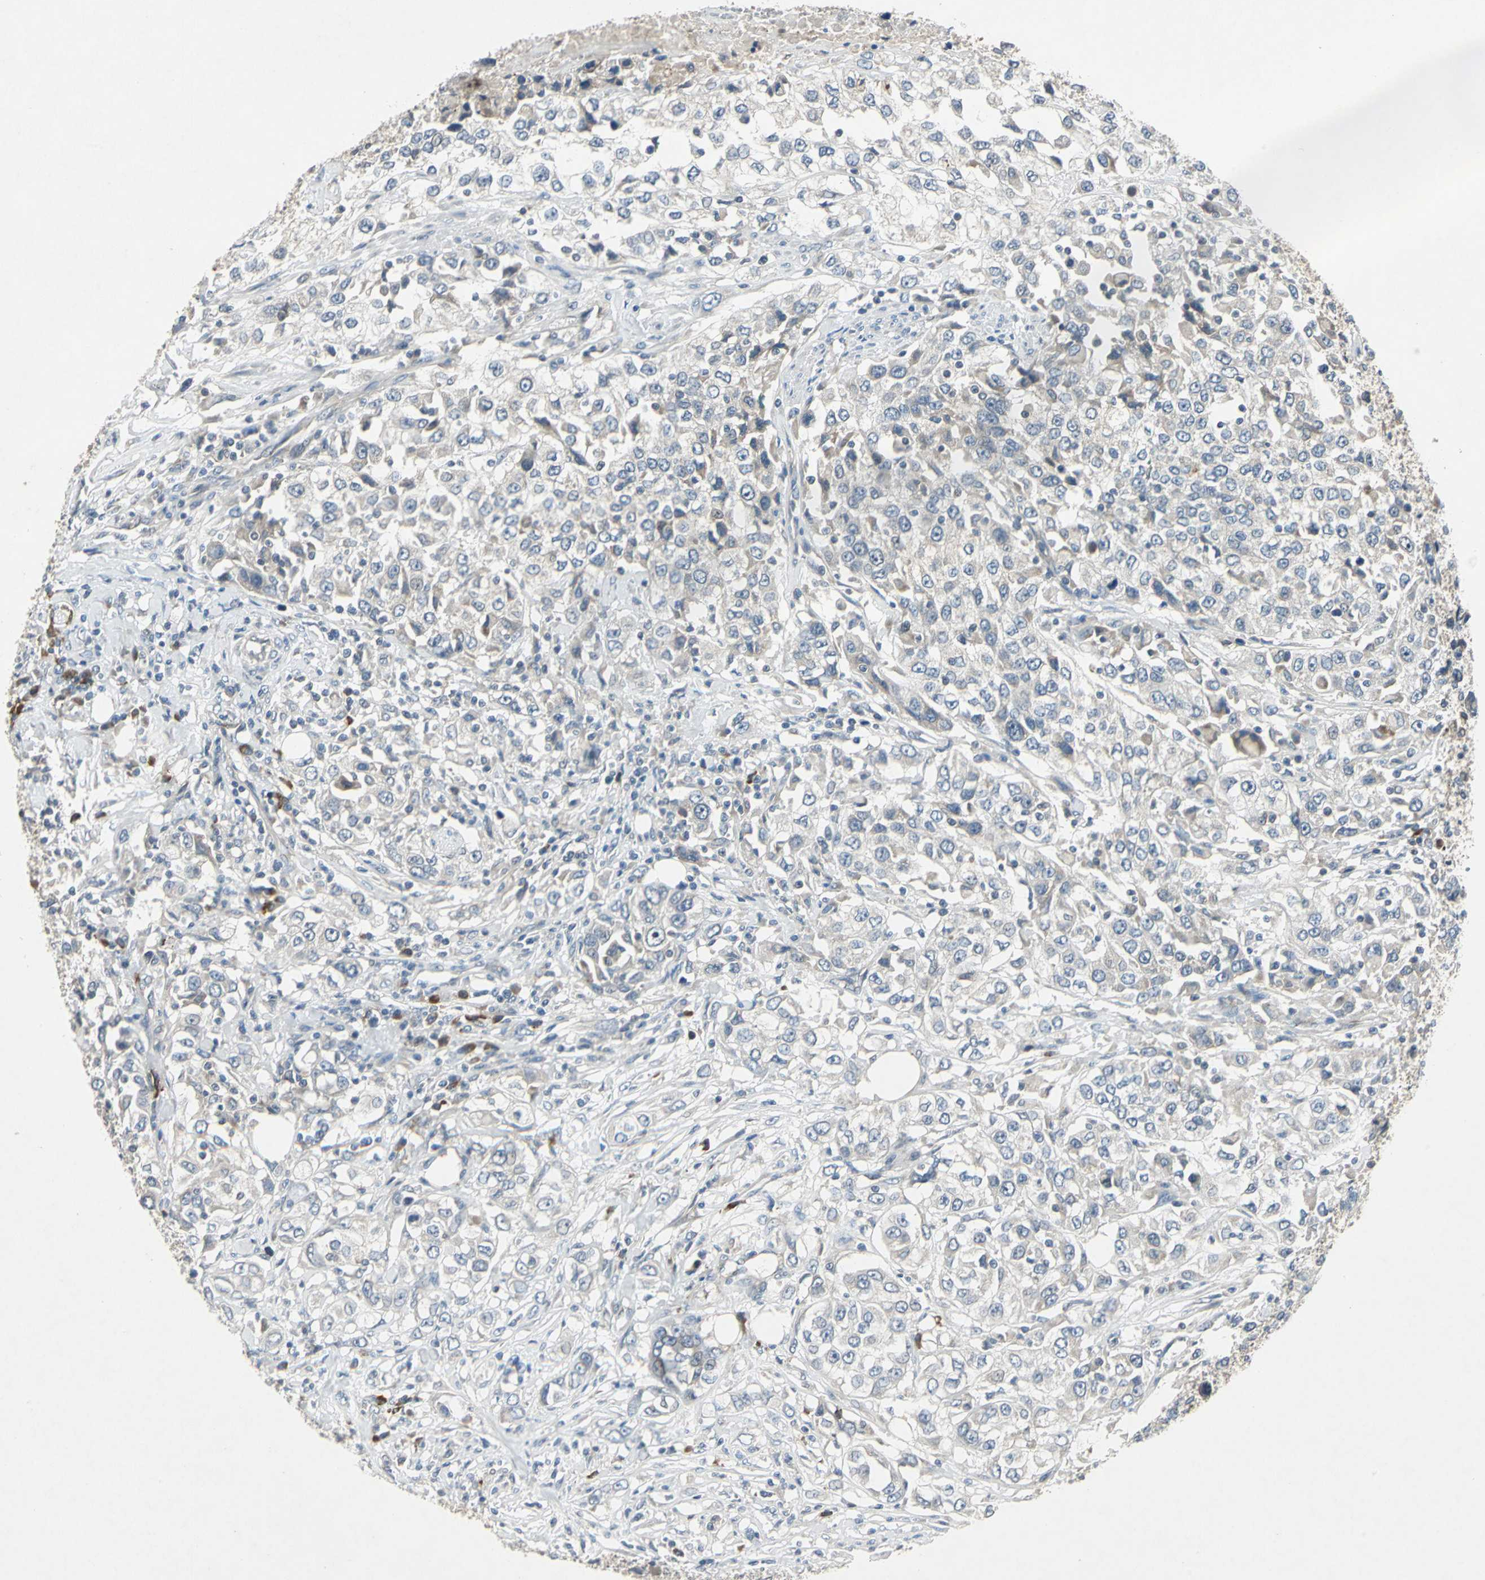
{"staining": {"intensity": "weak", "quantity": "25%-75%", "location": "cytoplasmic/membranous"}, "tissue": "urothelial cancer", "cell_type": "Tumor cells", "image_type": "cancer", "snomed": [{"axis": "morphology", "description": "Urothelial carcinoma, High grade"}, {"axis": "topography", "description": "Urinary bladder"}], "caption": "This photomicrograph exhibits immunohistochemistry staining of high-grade urothelial carcinoma, with low weak cytoplasmic/membranous positivity in approximately 25%-75% of tumor cells.", "gene": "SLC2A13", "patient": {"sex": "female", "age": 80}}